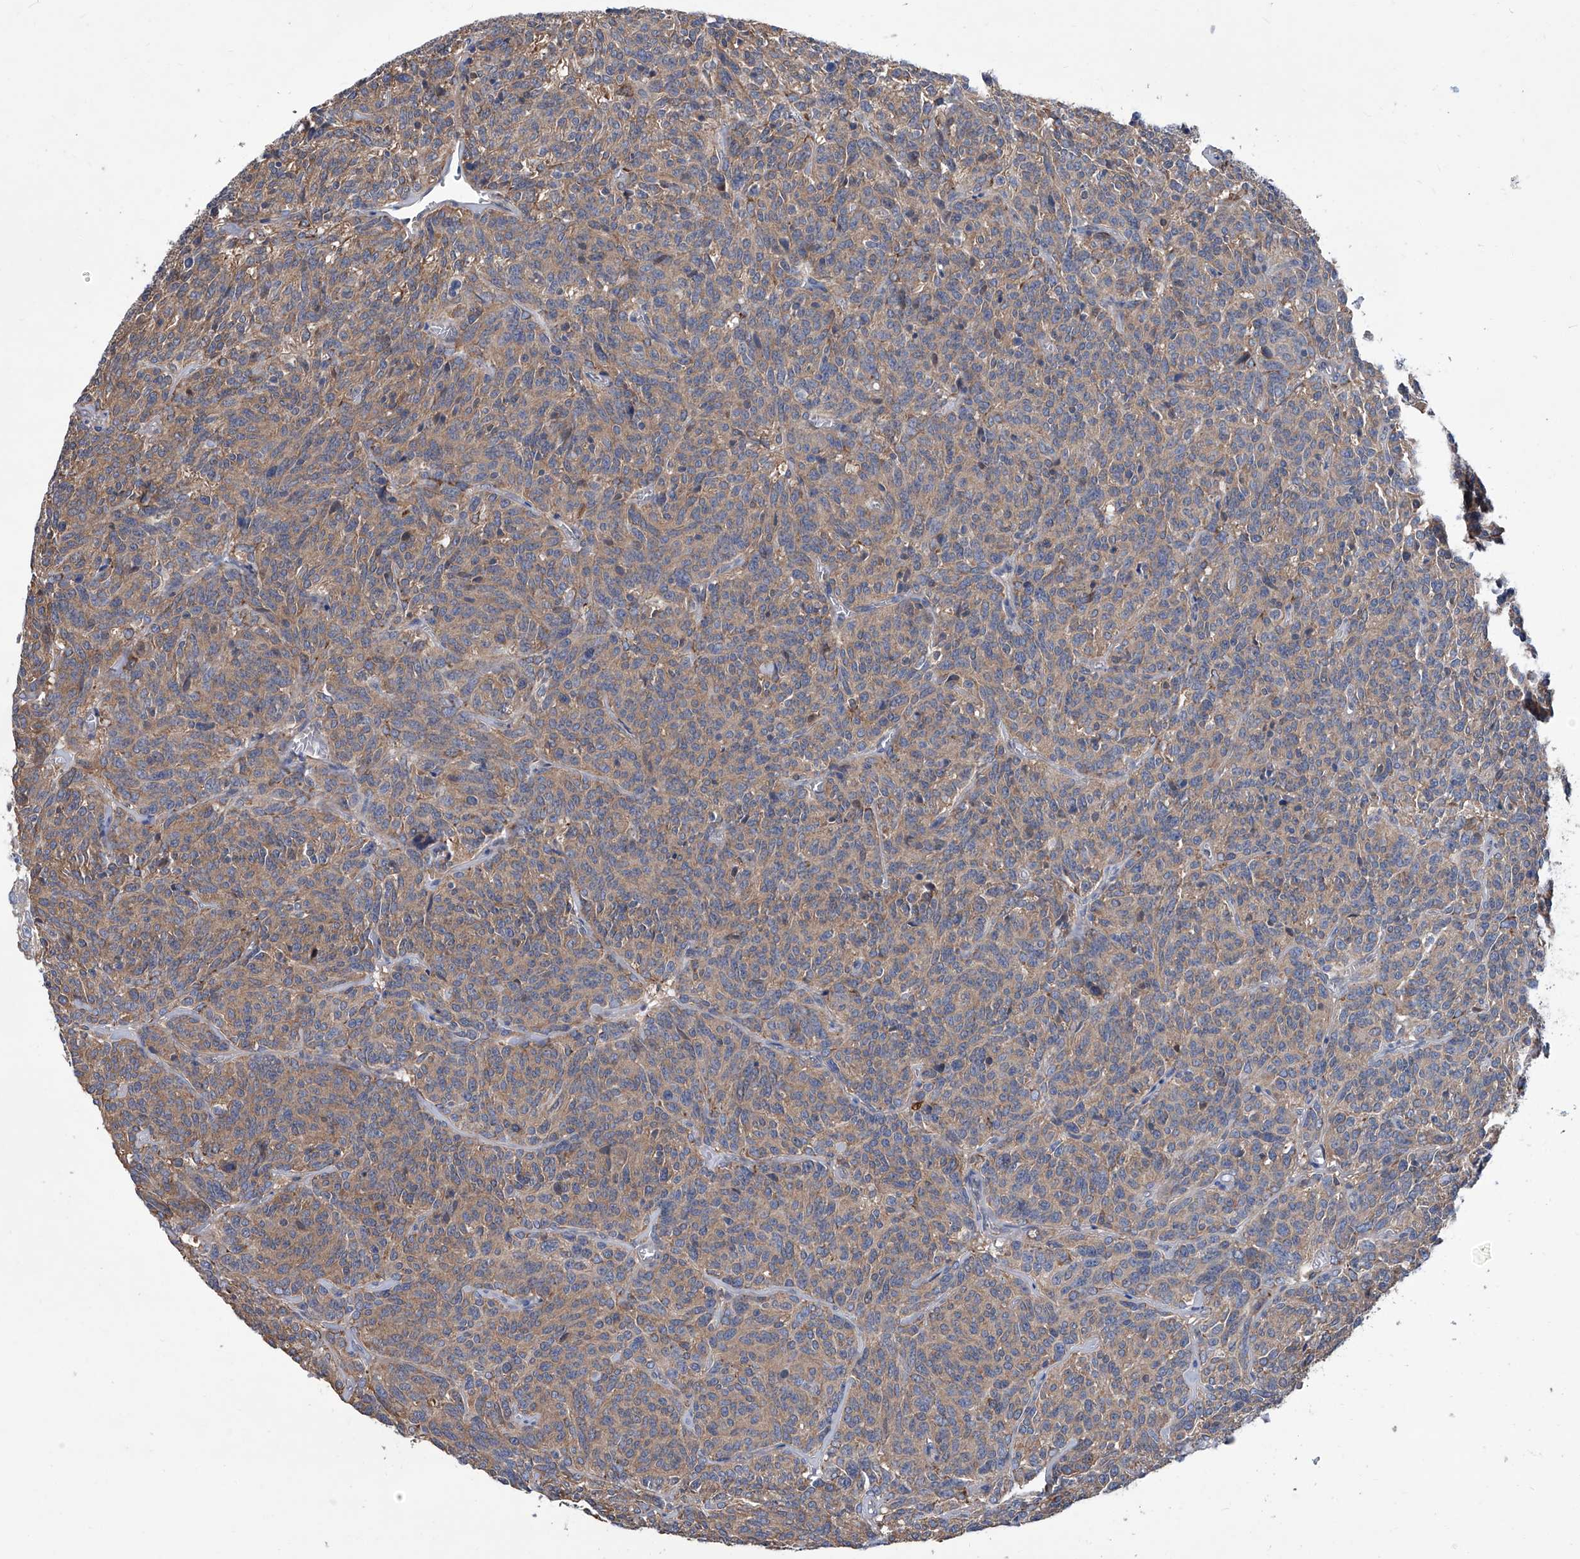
{"staining": {"intensity": "weak", "quantity": ">75%", "location": "cytoplasmic/membranous"}, "tissue": "carcinoid", "cell_type": "Tumor cells", "image_type": "cancer", "snomed": [{"axis": "morphology", "description": "Carcinoid, malignant, NOS"}, {"axis": "topography", "description": "Lung"}], "caption": "Tumor cells reveal weak cytoplasmic/membranous staining in about >75% of cells in carcinoid.", "gene": "SMS", "patient": {"sex": "female", "age": 46}}